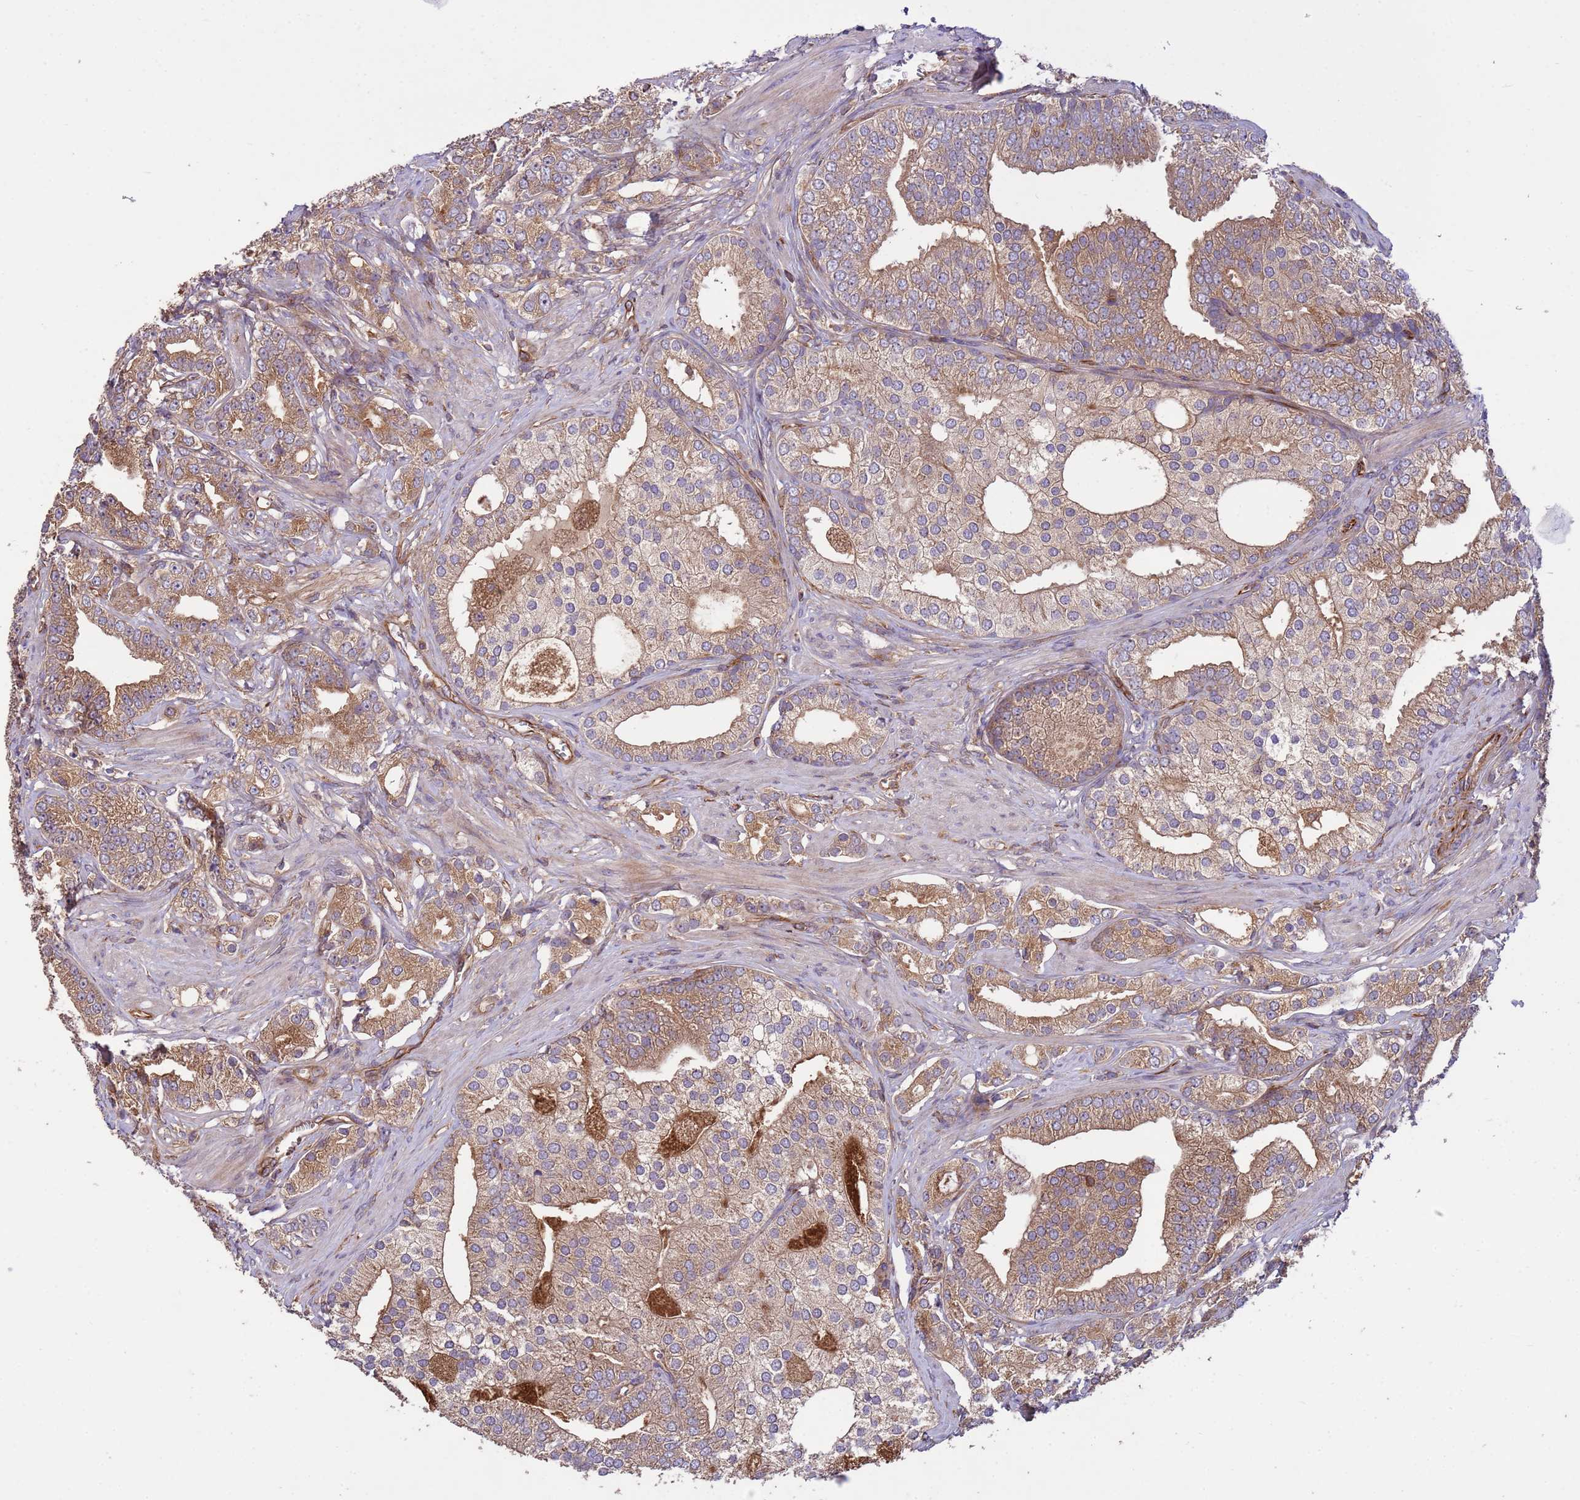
{"staining": {"intensity": "moderate", "quantity": ">75%", "location": "cytoplasmic/membranous"}, "tissue": "prostate cancer", "cell_type": "Tumor cells", "image_type": "cancer", "snomed": [{"axis": "morphology", "description": "Adenocarcinoma, High grade"}, {"axis": "topography", "description": "Prostate"}], "caption": "Protein expression analysis of human prostate high-grade adenocarcinoma reveals moderate cytoplasmic/membranous expression in approximately >75% of tumor cells.", "gene": "RAB10", "patient": {"sex": "male", "age": 50}}